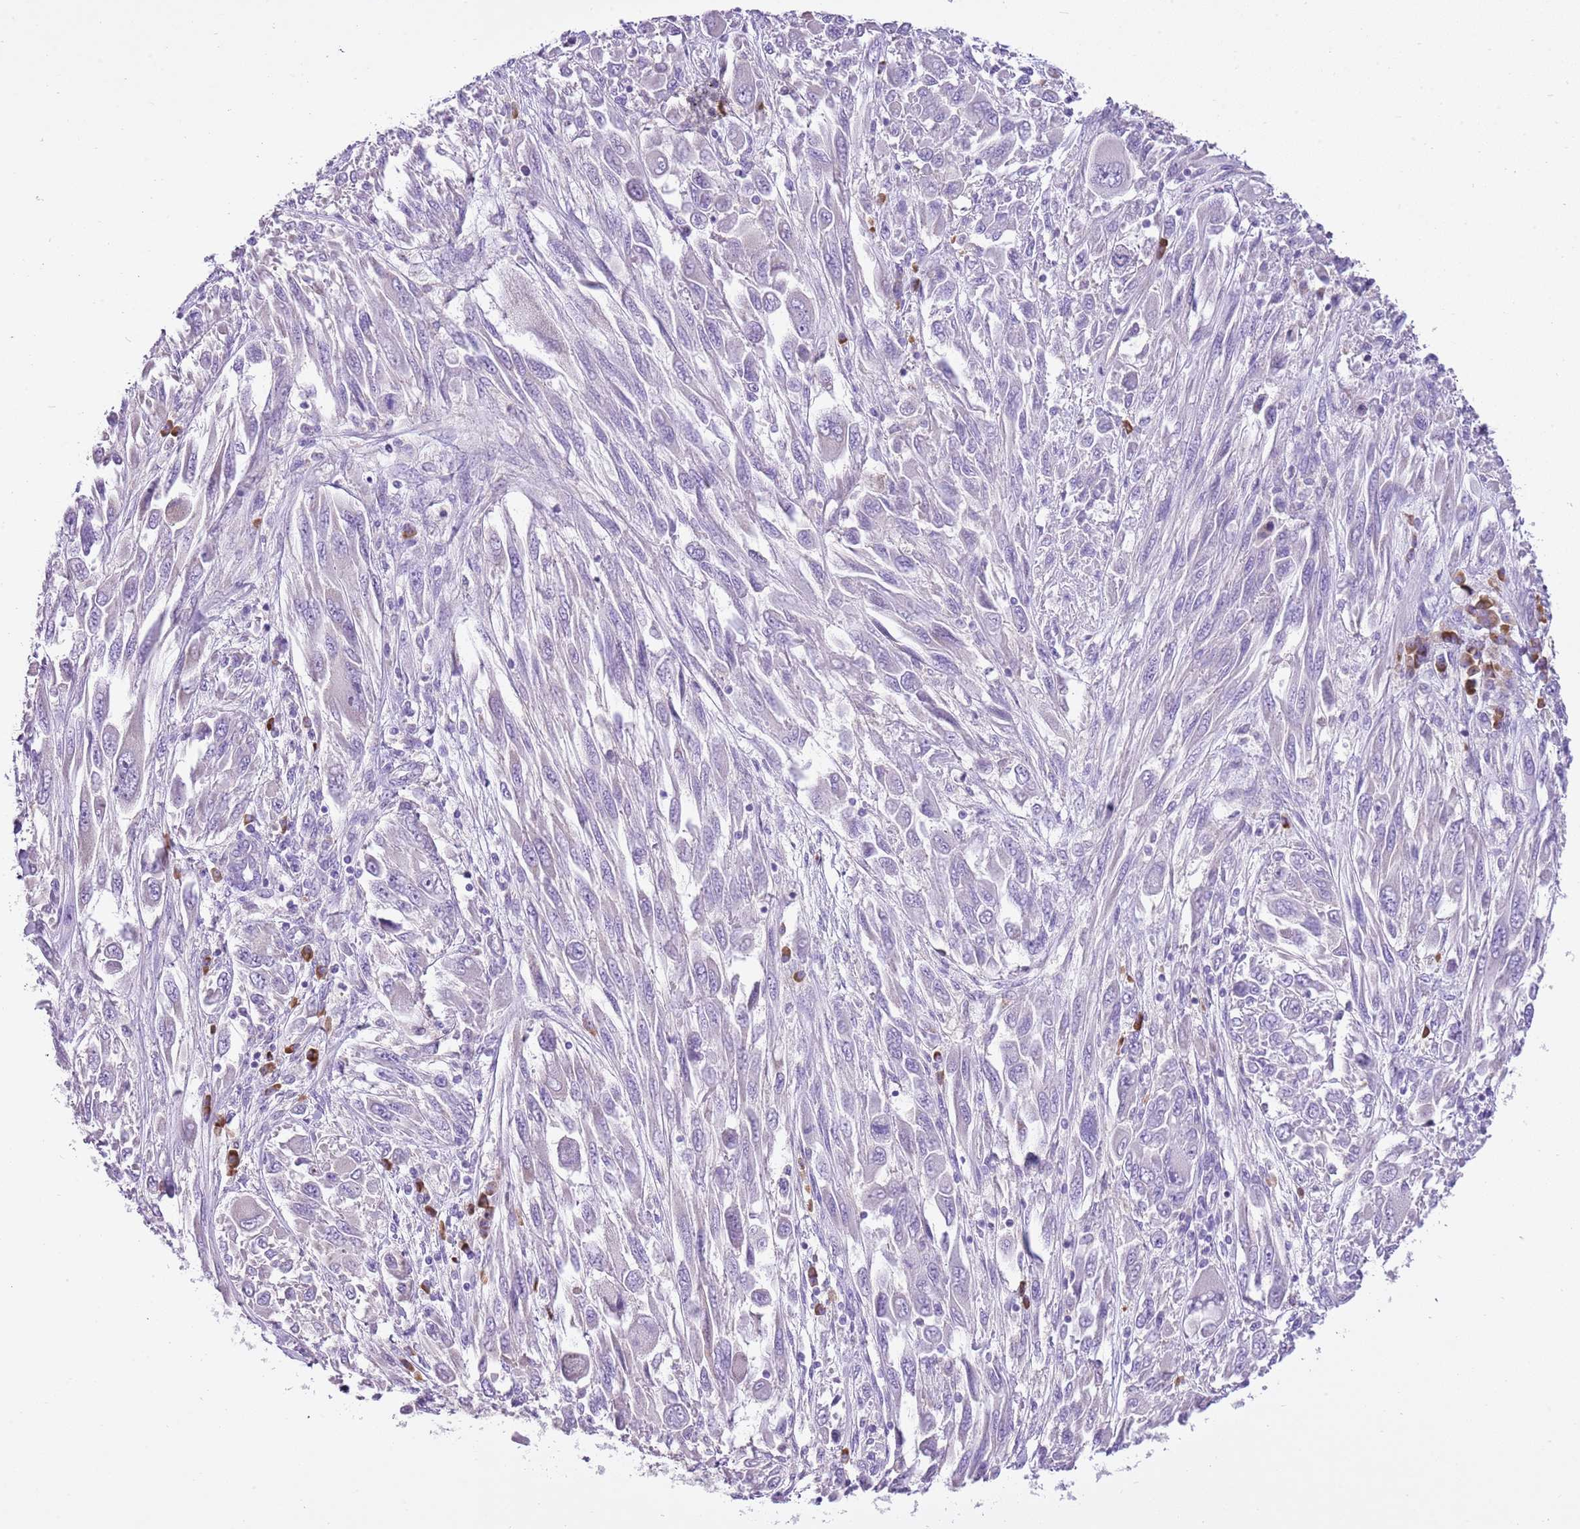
{"staining": {"intensity": "negative", "quantity": "none", "location": "none"}, "tissue": "melanoma", "cell_type": "Tumor cells", "image_type": "cancer", "snomed": [{"axis": "morphology", "description": "Malignant melanoma, NOS"}, {"axis": "topography", "description": "Skin"}], "caption": "Malignant melanoma was stained to show a protein in brown. There is no significant staining in tumor cells. (DAB immunohistochemistry (IHC), high magnification).", "gene": "AAR2", "patient": {"sex": "female", "age": 91}}